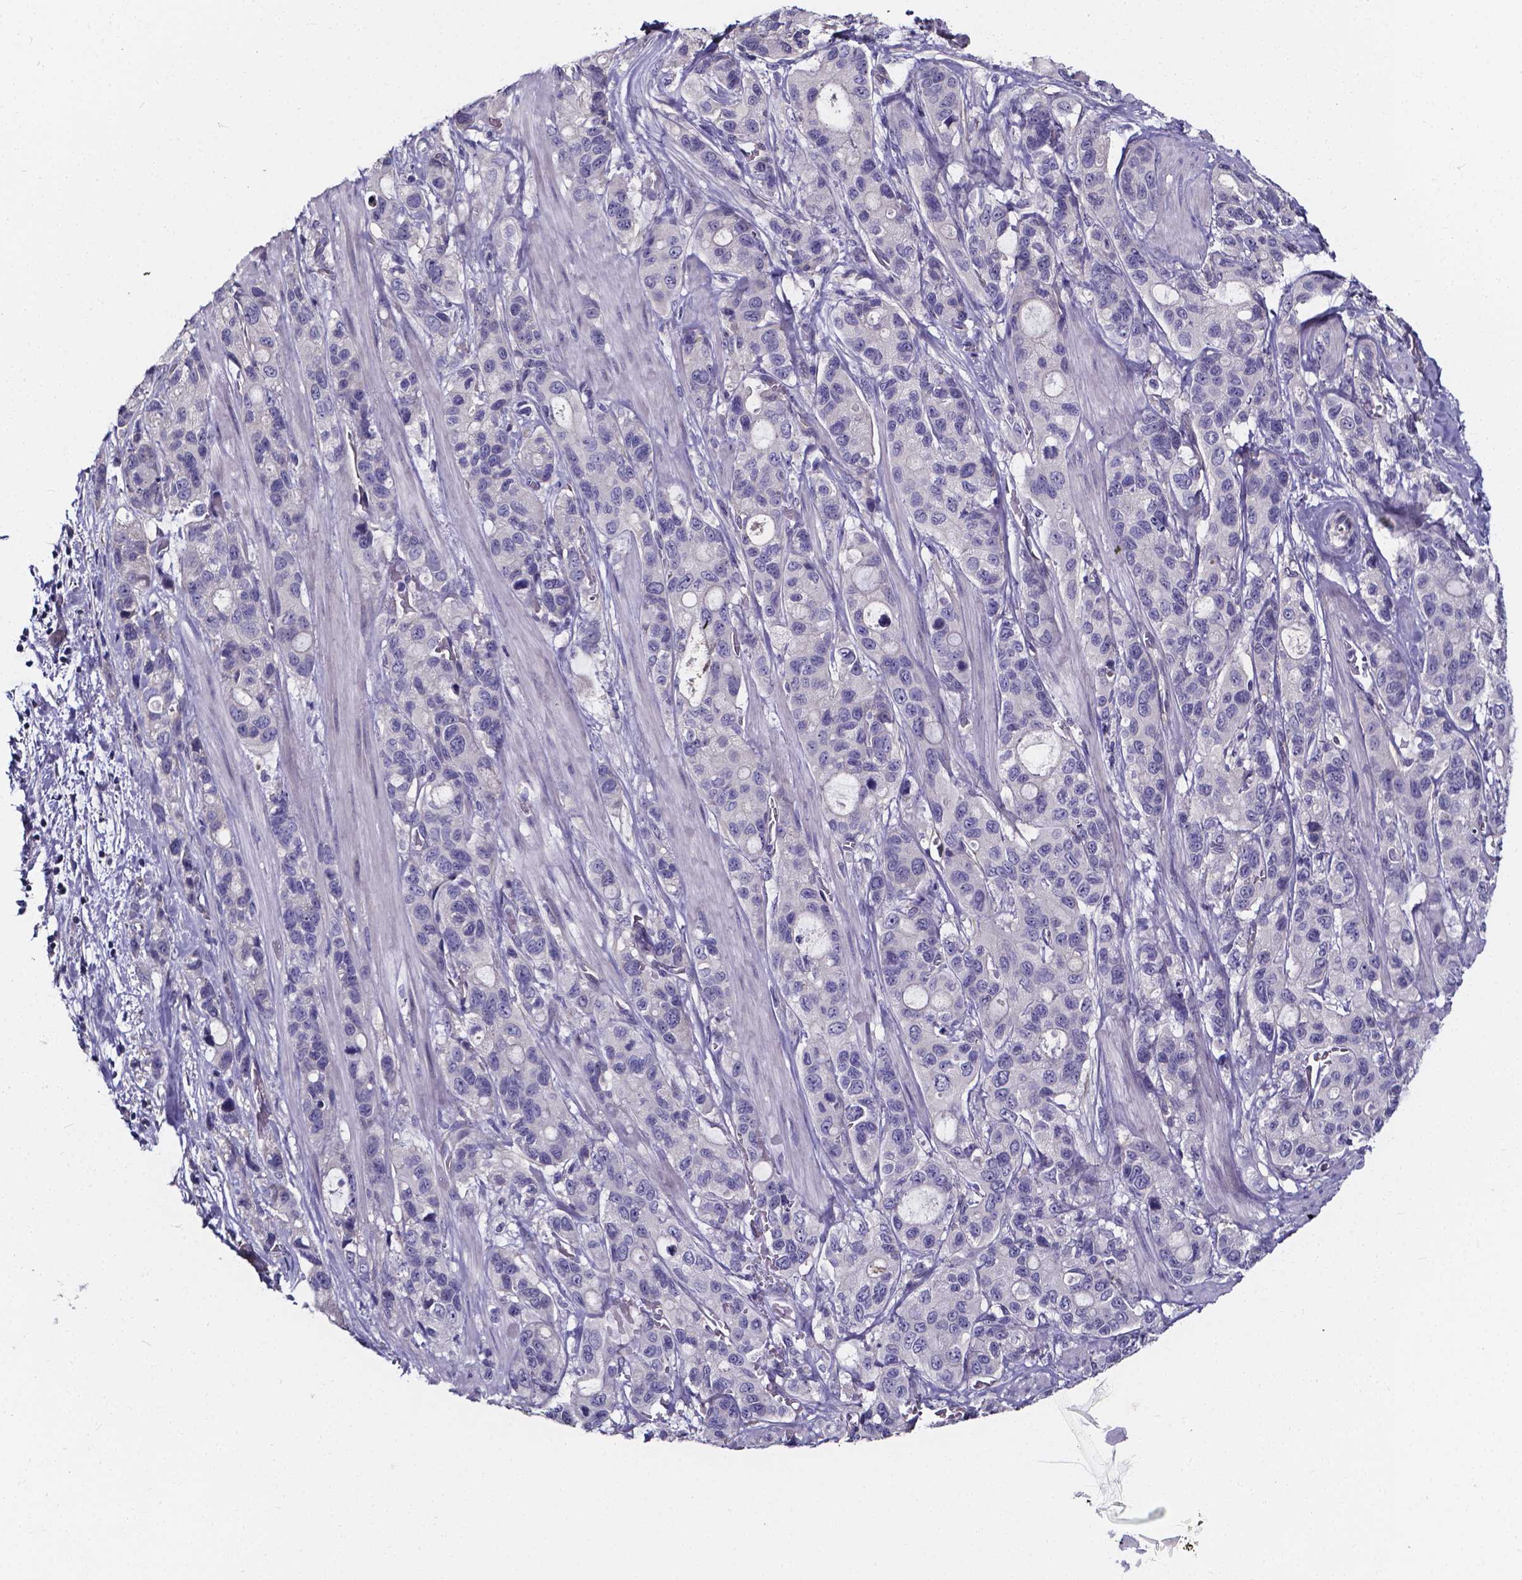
{"staining": {"intensity": "negative", "quantity": "none", "location": "none"}, "tissue": "stomach cancer", "cell_type": "Tumor cells", "image_type": "cancer", "snomed": [{"axis": "morphology", "description": "Adenocarcinoma, NOS"}, {"axis": "topography", "description": "Stomach"}], "caption": "Immunohistochemical staining of human adenocarcinoma (stomach) exhibits no significant expression in tumor cells.", "gene": "CACNG8", "patient": {"sex": "male", "age": 63}}